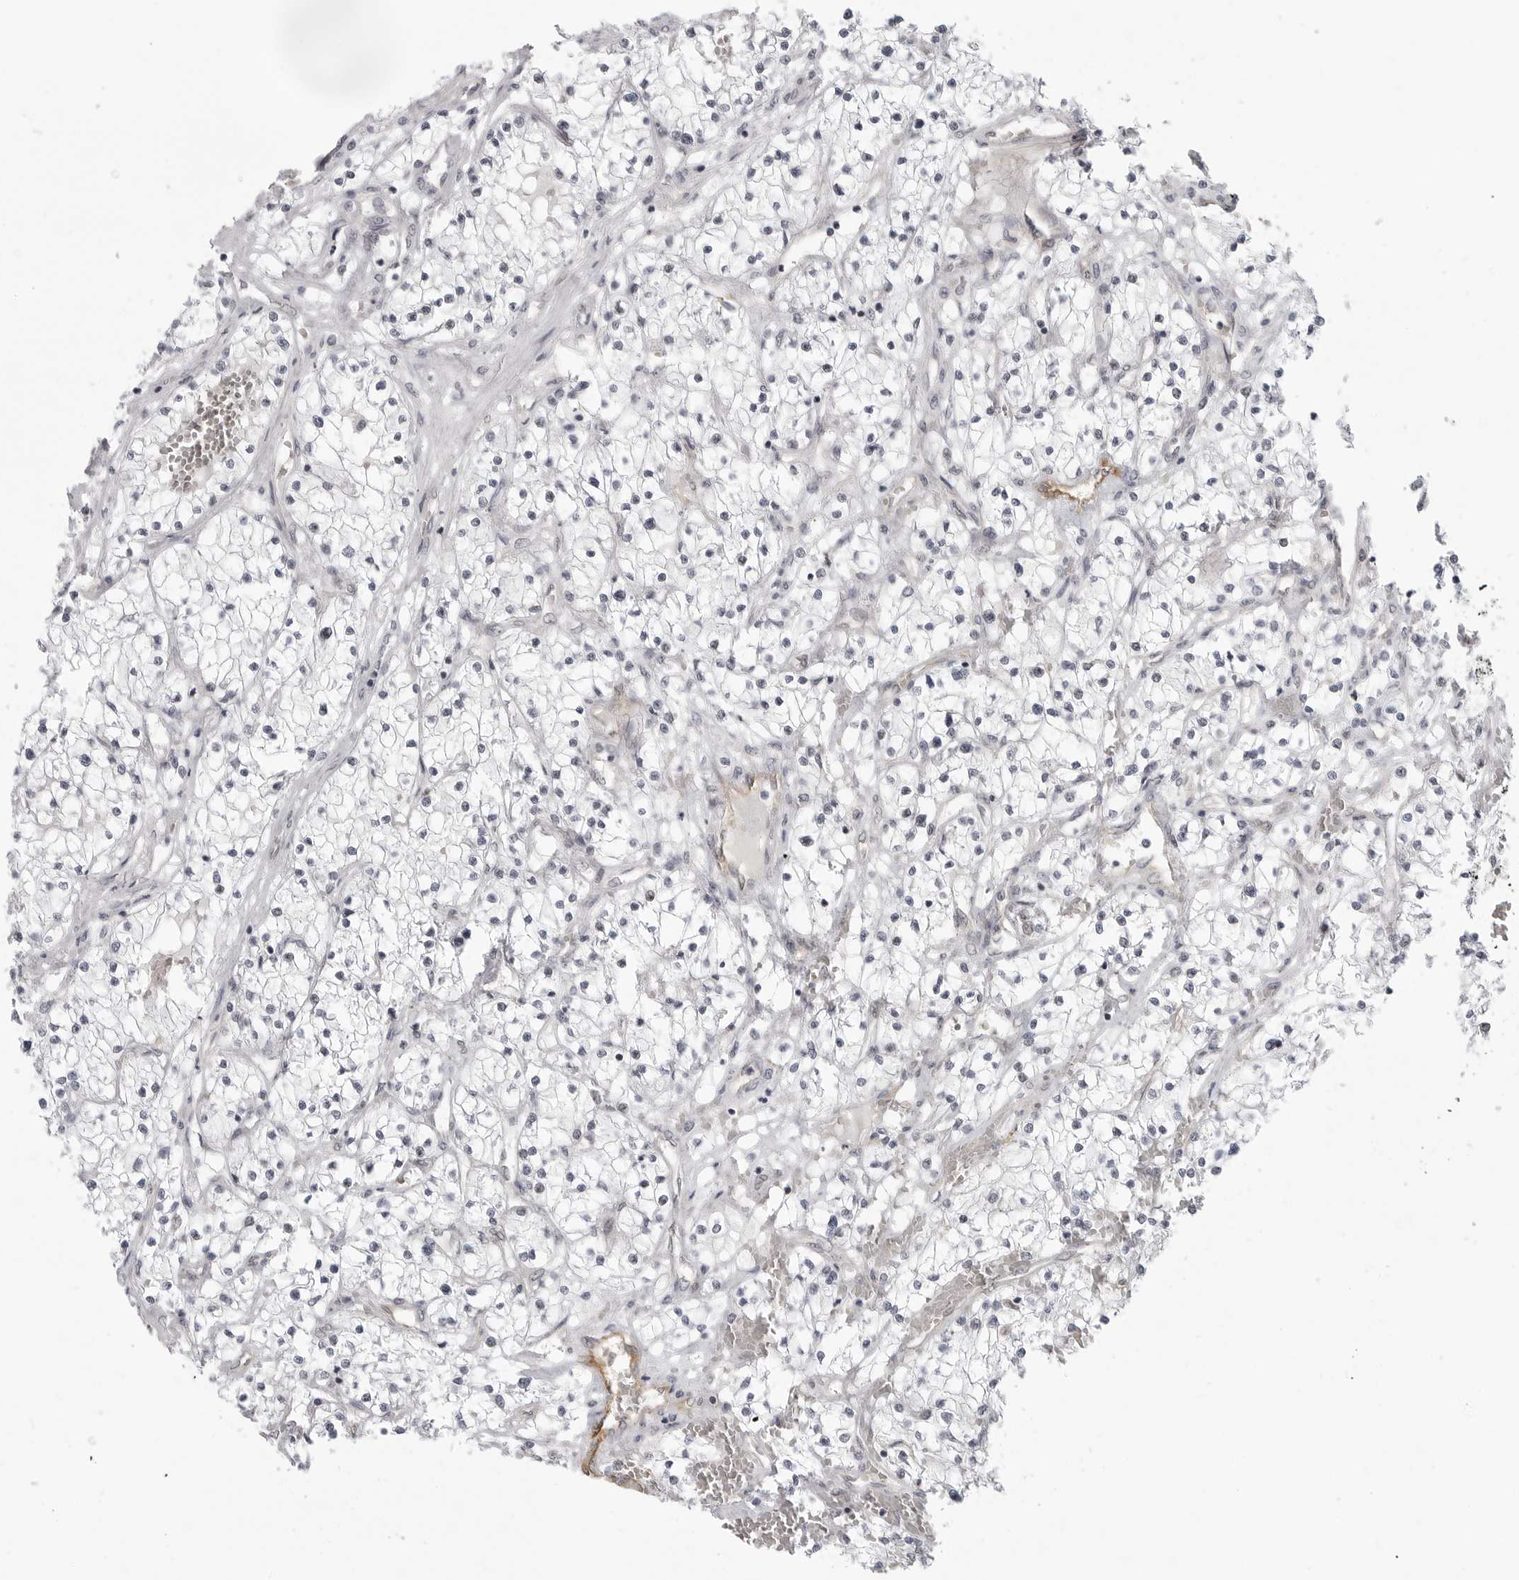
{"staining": {"intensity": "negative", "quantity": "none", "location": "none"}, "tissue": "renal cancer", "cell_type": "Tumor cells", "image_type": "cancer", "snomed": [{"axis": "morphology", "description": "Normal tissue, NOS"}, {"axis": "morphology", "description": "Adenocarcinoma, NOS"}, {"axis": "topography", "description": "Kidney"}], "caption": "Immunohistochemistry (IHC) photomicrograph of renal cancer (adenocarcinoma) stained for a protein (brown), which reveals no positivity in tumor cells. (Brightfield microscopy of DAB (3,3'-diaminobenzidine) immunohistochemistry (IHC) at high magnification).", "gene": "CEP295NL", "patient": {"sex": "male", "age": 68}}